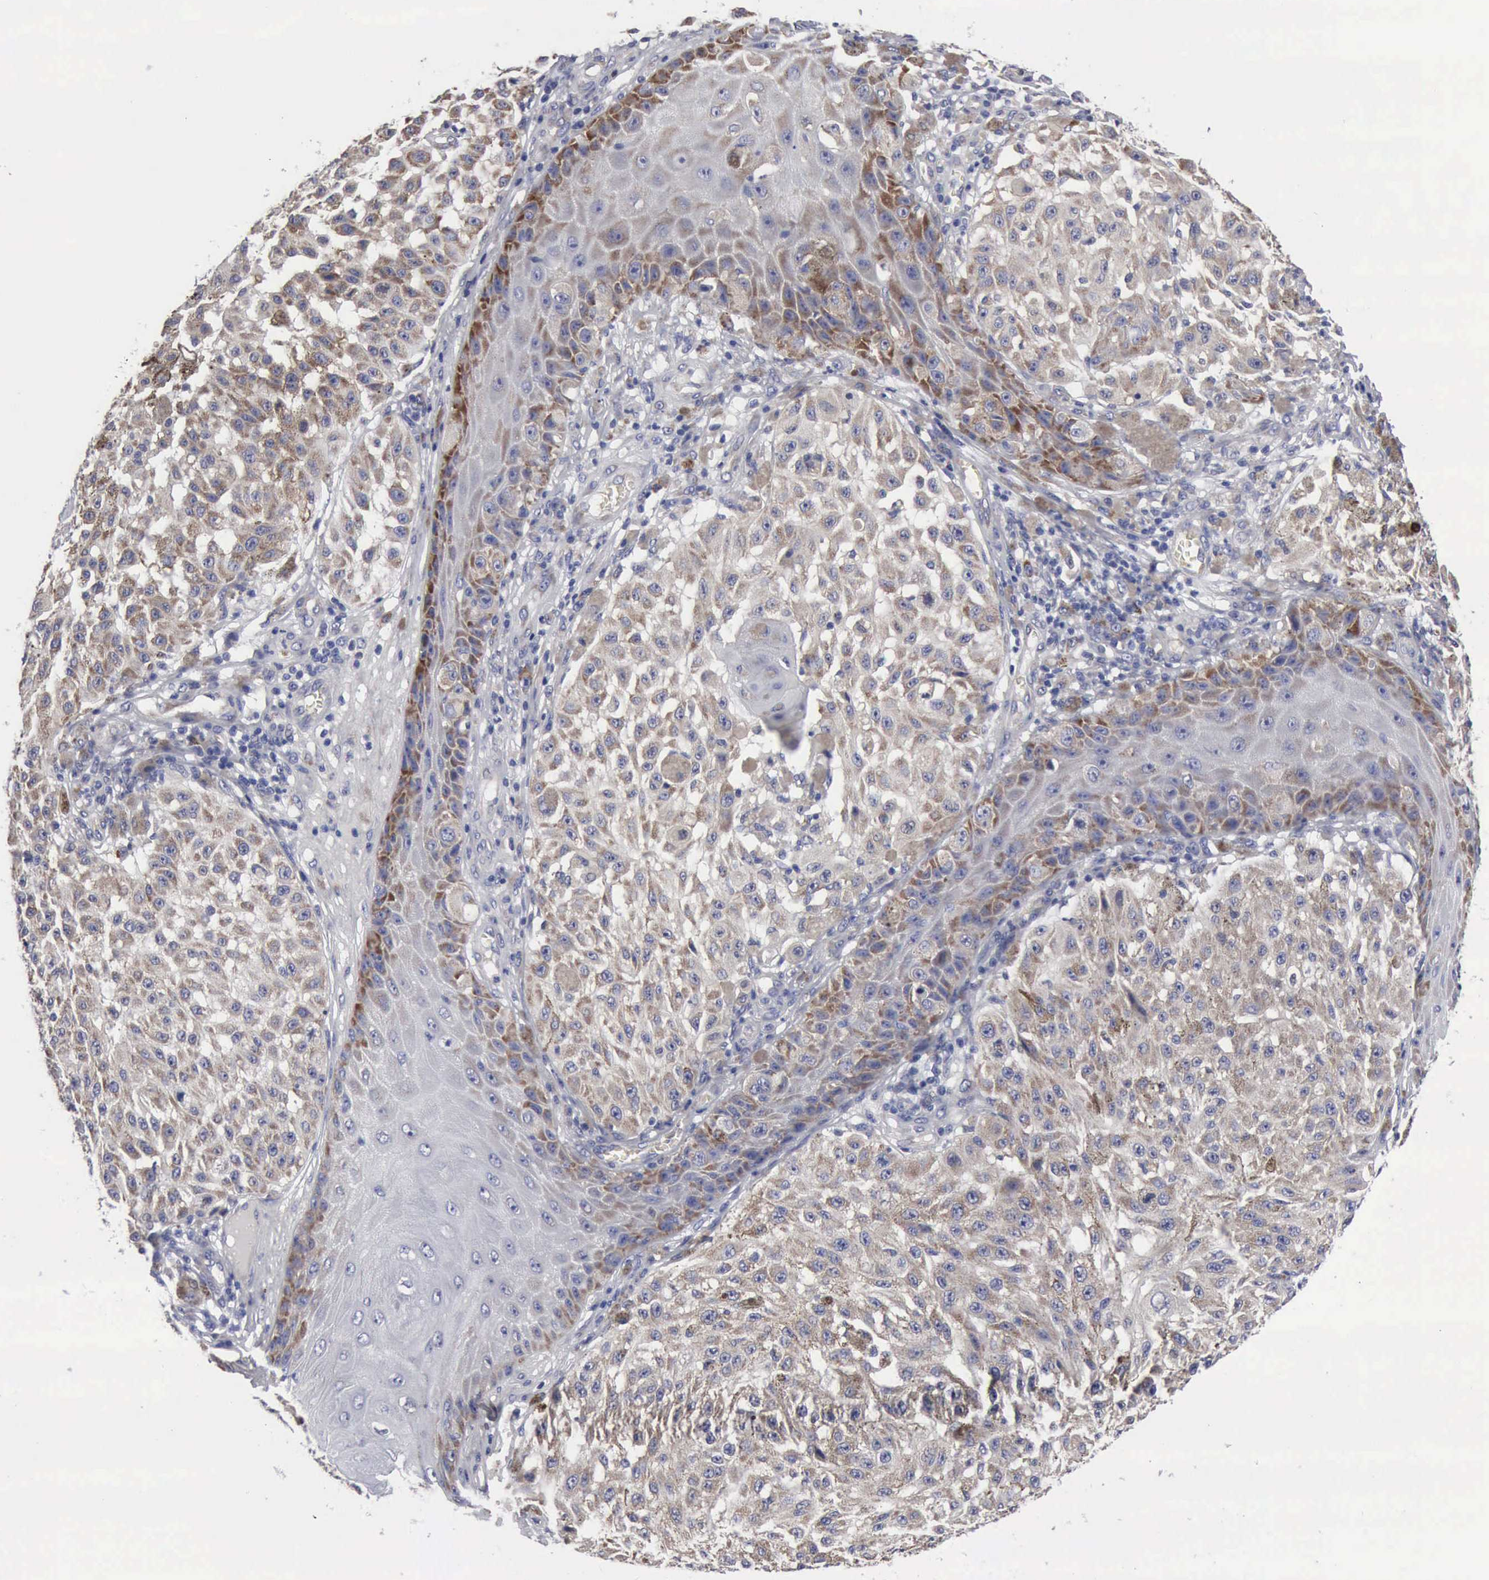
{"staining": {"intensity": "moderate", "quantity": "<25%", "location": "cytoplasmic/membranous"}, "tissue": "melanoma", "cell_type": "Tumor cells", "image_type": "cancer", "snomed": [{"axis": "morphology", "description": "Malignant melanoma, NOS"}, {"axis": "topography", "description": "Skin"}], "caption": "Tumor cells display low levels of moderate cytoplasmic/membranous expression in approximately <25% of cells in malignant melanoma.", "gene": "TXLNG", "patient": {"sex": "female", "age": 64}}